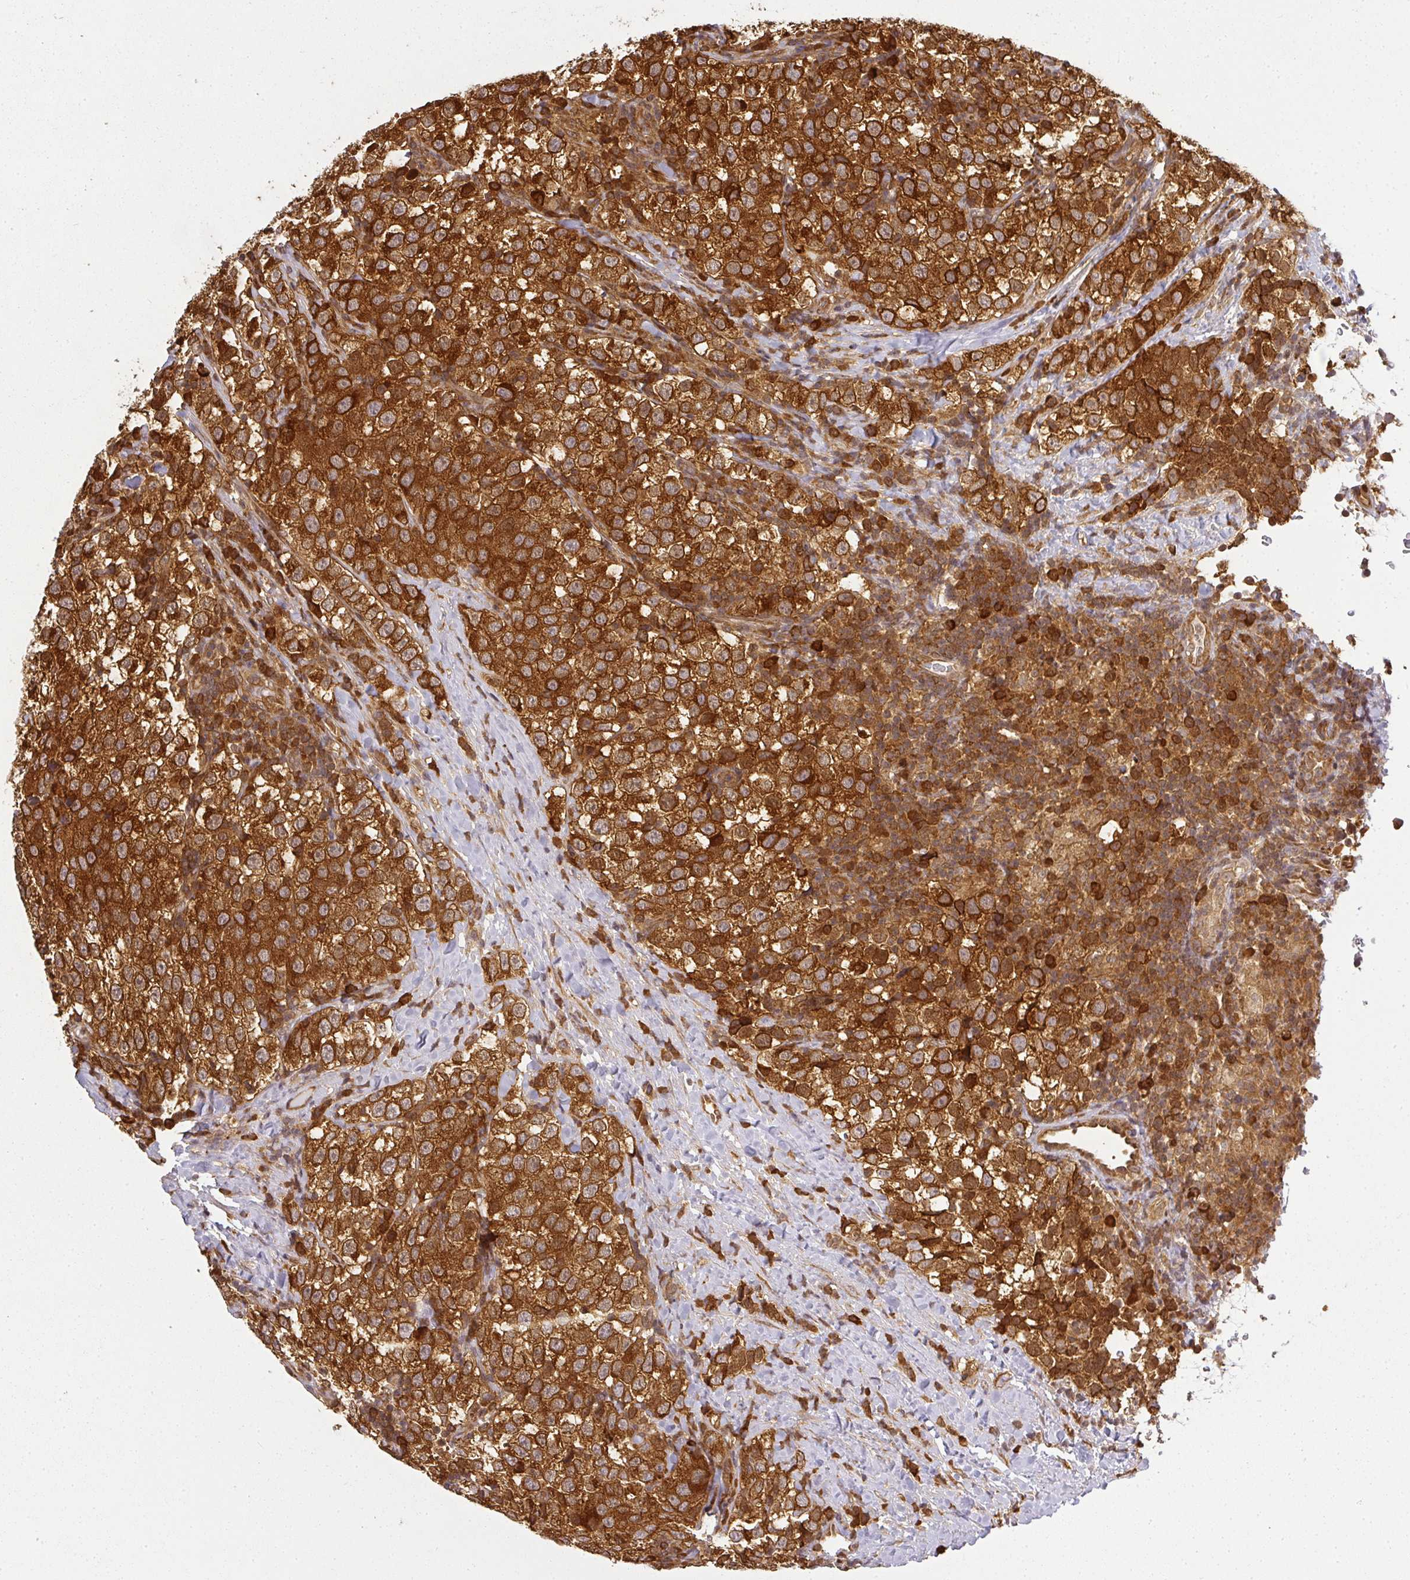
{"staining": {"intensity": "strong", "quantity": ">75%", "location": "cytoplasmic/membranous"}, "tissue": "testis cancer", "cell_type": "Tumor cells", "image_type": "cancer", "snomed": [{"axis": "morphology", "description": "Seminoma, NOS"}, {"axis": "topography", "description": "Testis"}], "caption": "Testis cancer (seminoma) stained for a protein (brown) shows strong cytoplasmic/membranous positive positivity in about >75% of tumor cells.", "gene": "PPP6R3", "patient": {"sex": "male", "age": 34}}